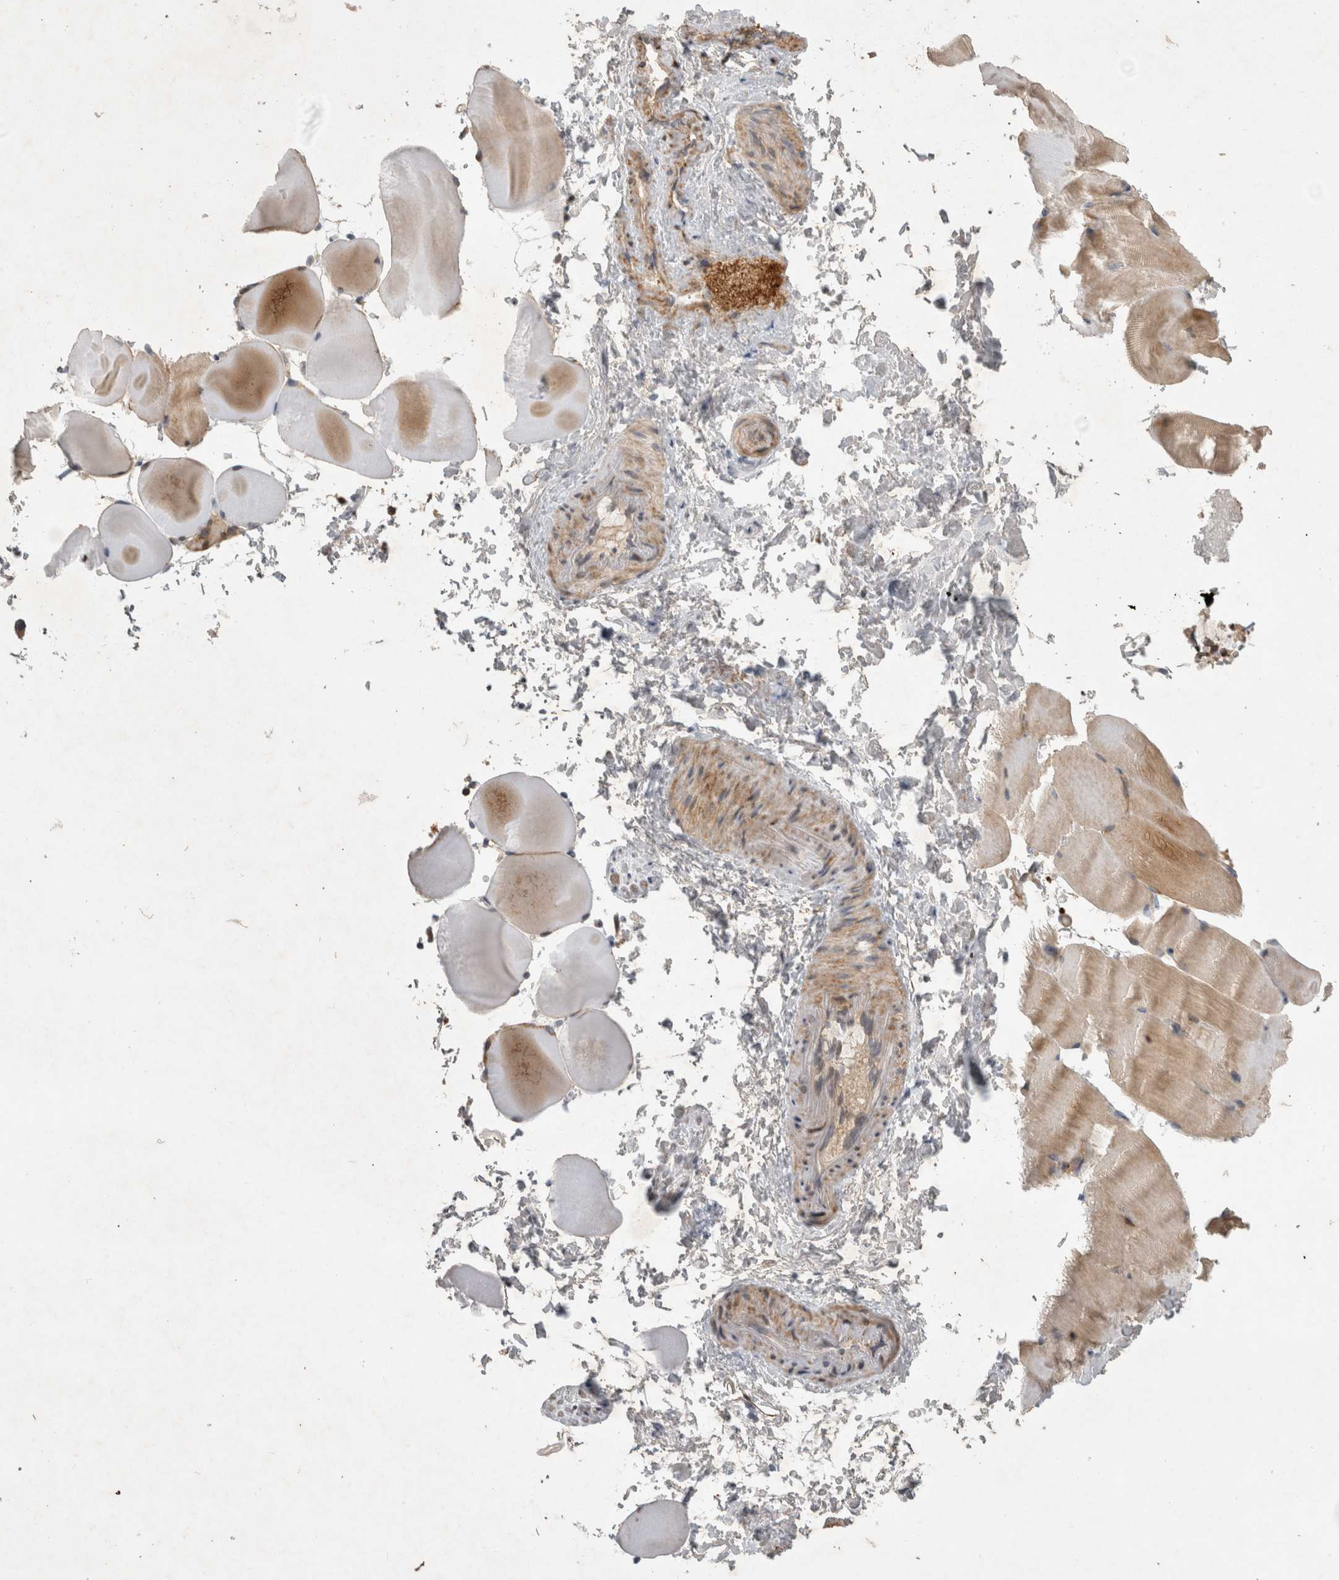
{"staining": {"intensity": "moderate", "quantity": "25%-75%", "location": "cytoplasmic/membranous"}, "tissue": "skeletal muscle", "cell_type": "Myocytes", "image_type": "normal", "snomed": [{"axis": "morphology", "description": "Normal tissue, NOS"}, {"axis": "topography", "description": "Skeletal muscle"}, {"axis": "topography", "description": "Parathyroid gland"}], "caption": "High-power microscopy captured an immunohistochemistry (IHC) image of normal skeletal muscle, revealing moderate cytoplasmic/membranous staining in approximately 25%-75% of myocytes.", "gene": "SERAC1", "patient": {"sex": "female", "age": 37}}